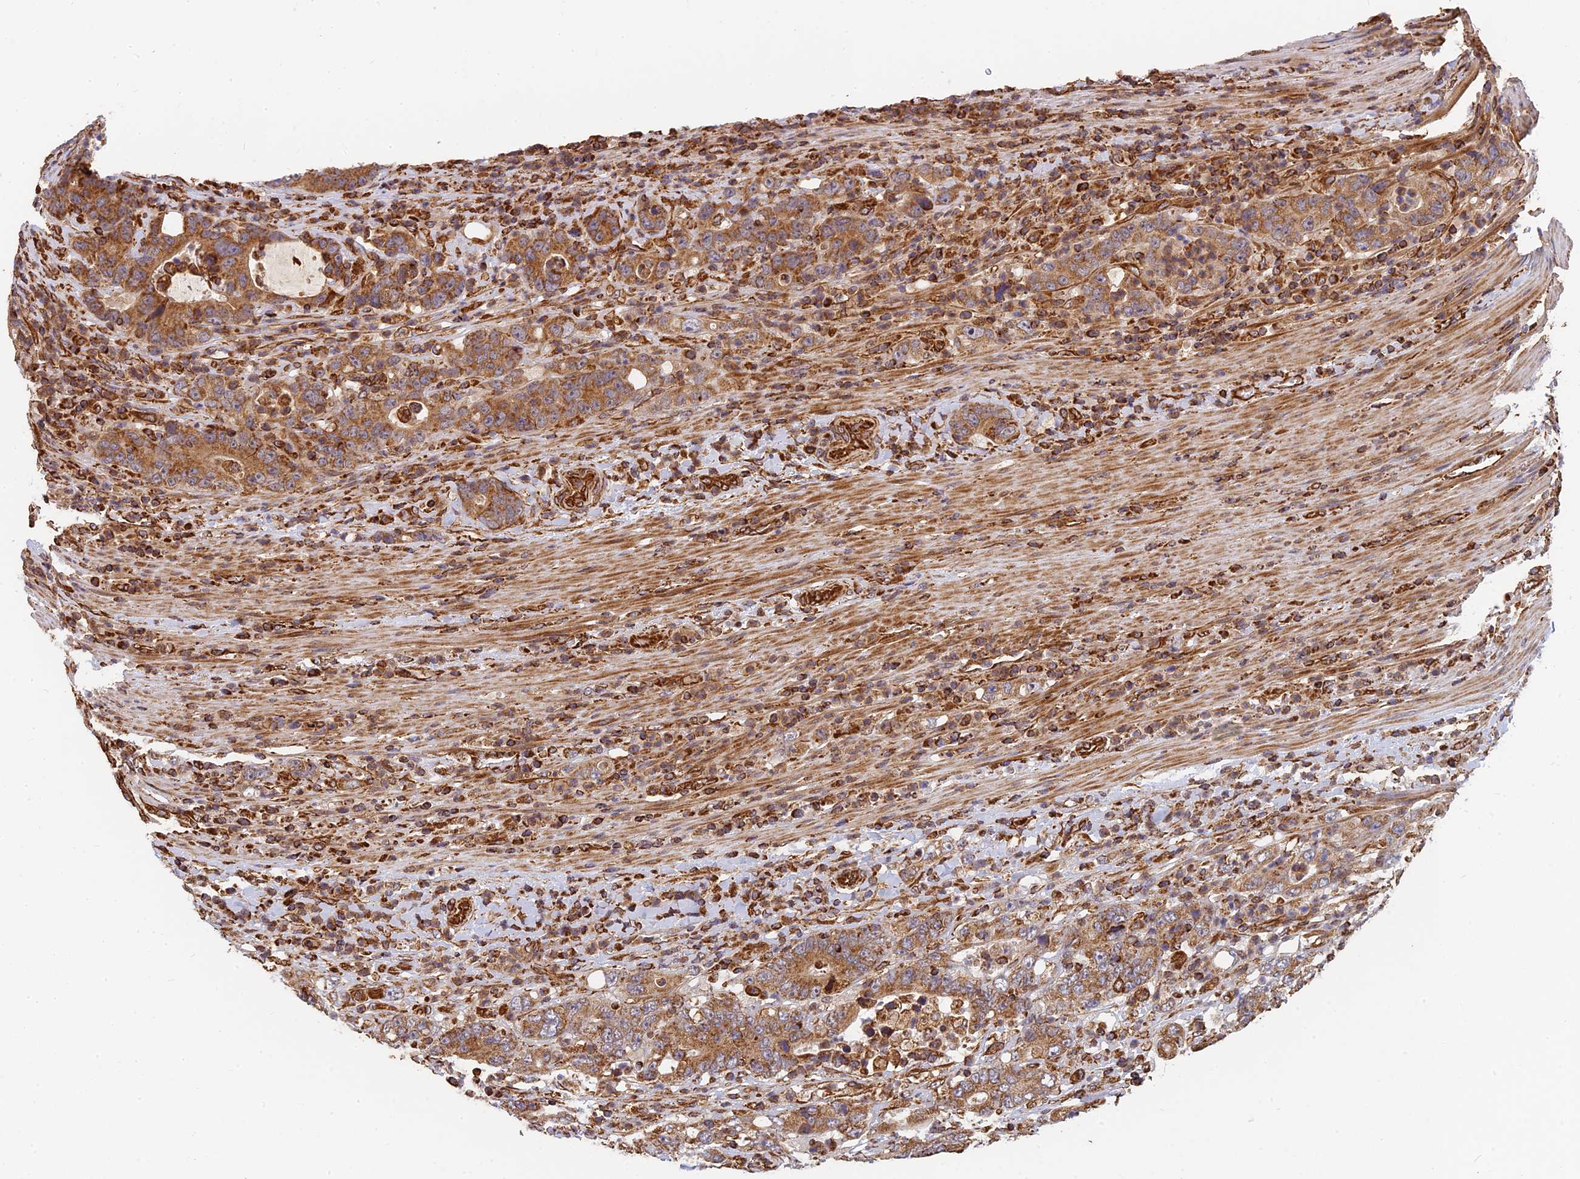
{"staining": {"intensity": "moderate", "quantity": ">75%", "location": "cytoplasmic/membranous"}, "tissue": "colorectal cancer", "cell_type": "Tumor cells", "image_type": "cancer", "snomed": [{"axis": "morphology", "description": "Adenocarcinoma, NOS"}, {"axis": "topography", "description": "Colon"}], "caption": "Protein analysis of colorectal cancer (adenocarcinoma) tissue exhibits moderate cytoplasmic/membranous expression in approximately >75% of tumor cells.", "gene": "DSTYK", "patient": {"sex": "female", "age": 75}}